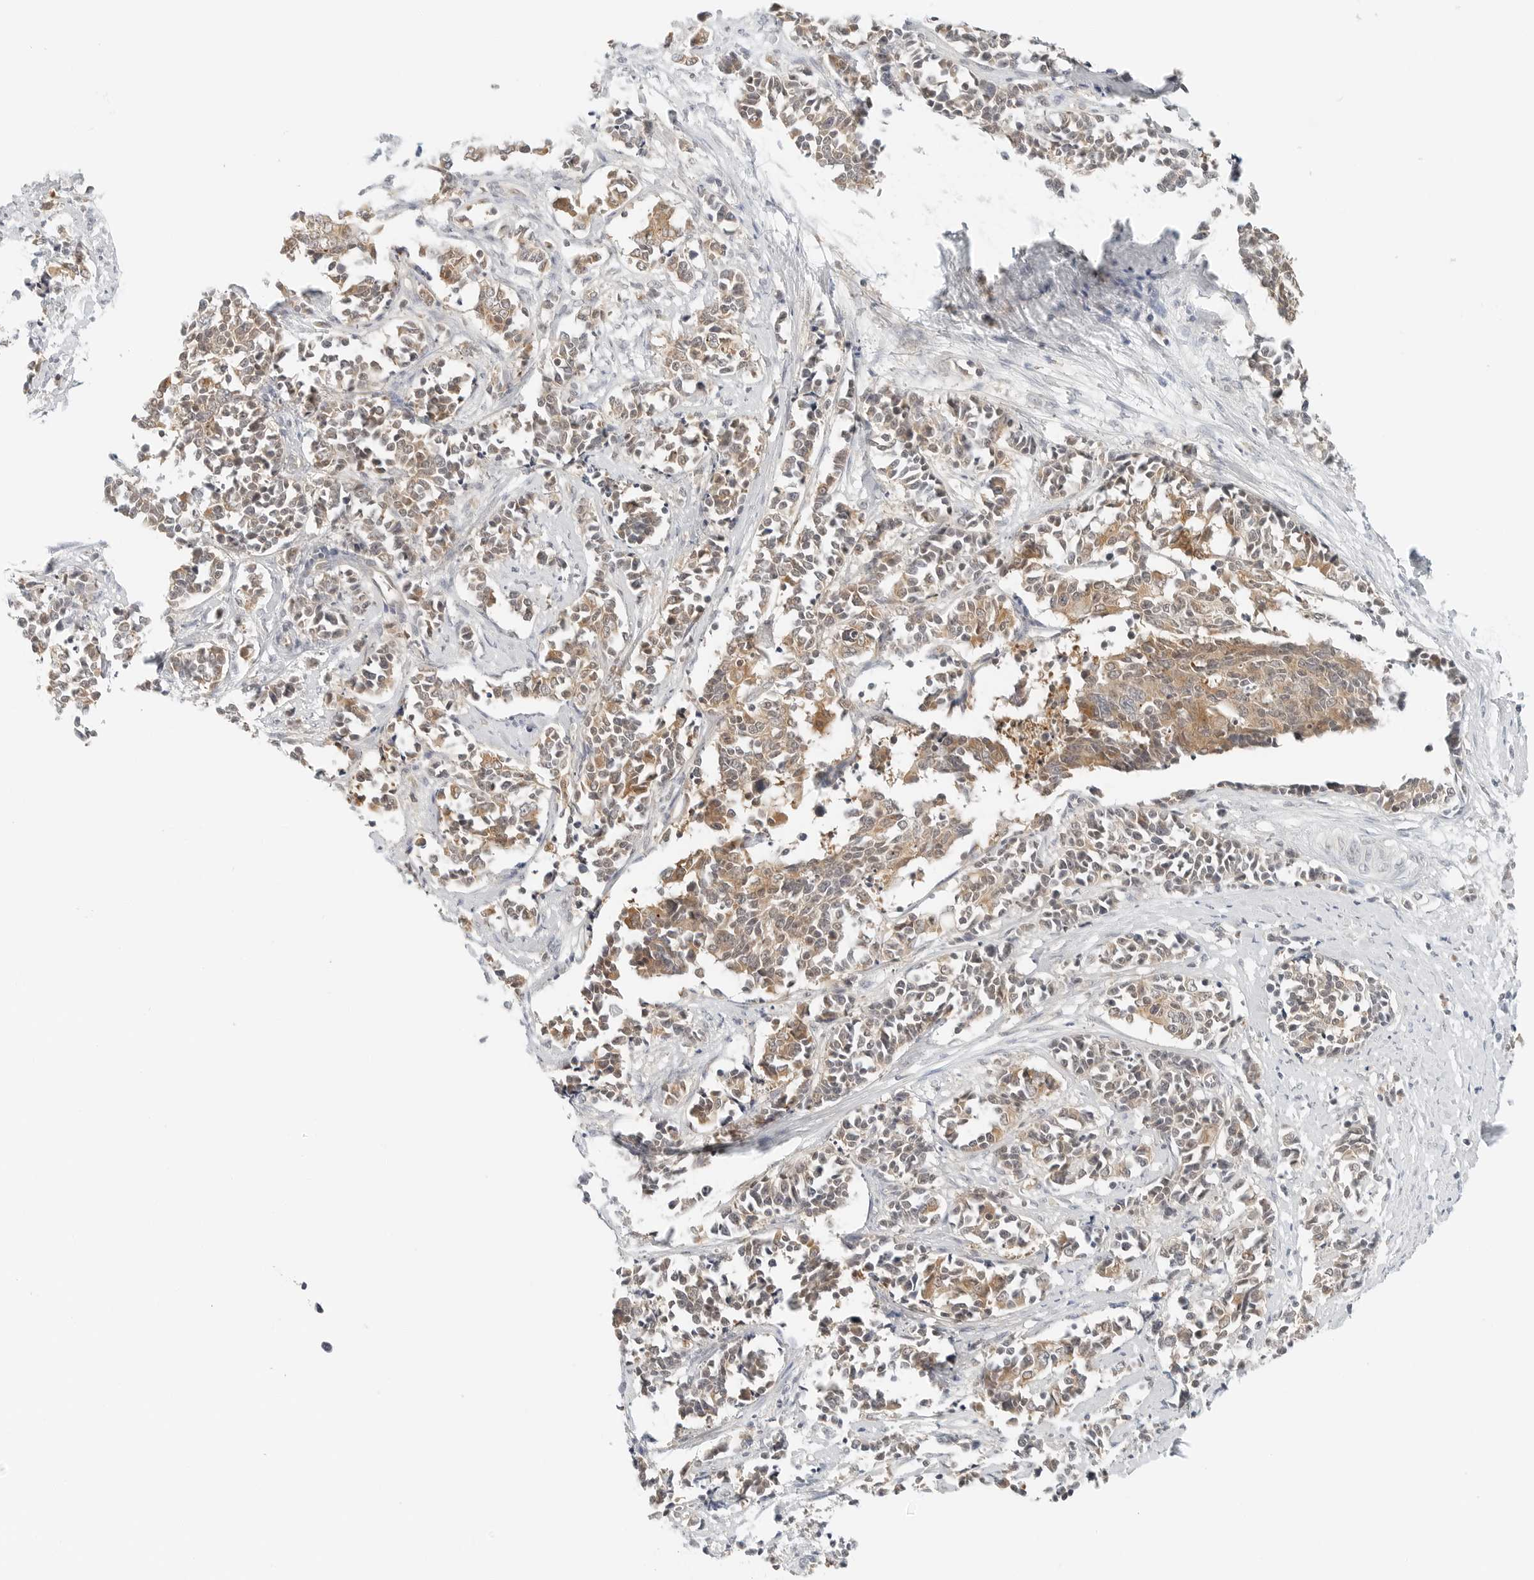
{"staining": {"intensity": "moderate", "quantity": ">75%", "location": "cytoplasmic/membranous"}, "tissue": "cervical cancer", "cell_type": "Tumor cells", "image_type": "cancer", "snomed": [{"axis": "morphology", "description": "Normal tissue, NOS"}, {"axis": "morphology", "description": "Squamous cell carcinoma, NOS"}, {"axis": "topography", "description": "Cervix"}], "caption": "Immunohistochemical staining of human cervical cancer exhibits medium levels of moderate cytoplasmic/membranous protein expression in about >75% of tumor cells.", "gene": "IQCC", "patient": {"sex": "female", "age": 35}}